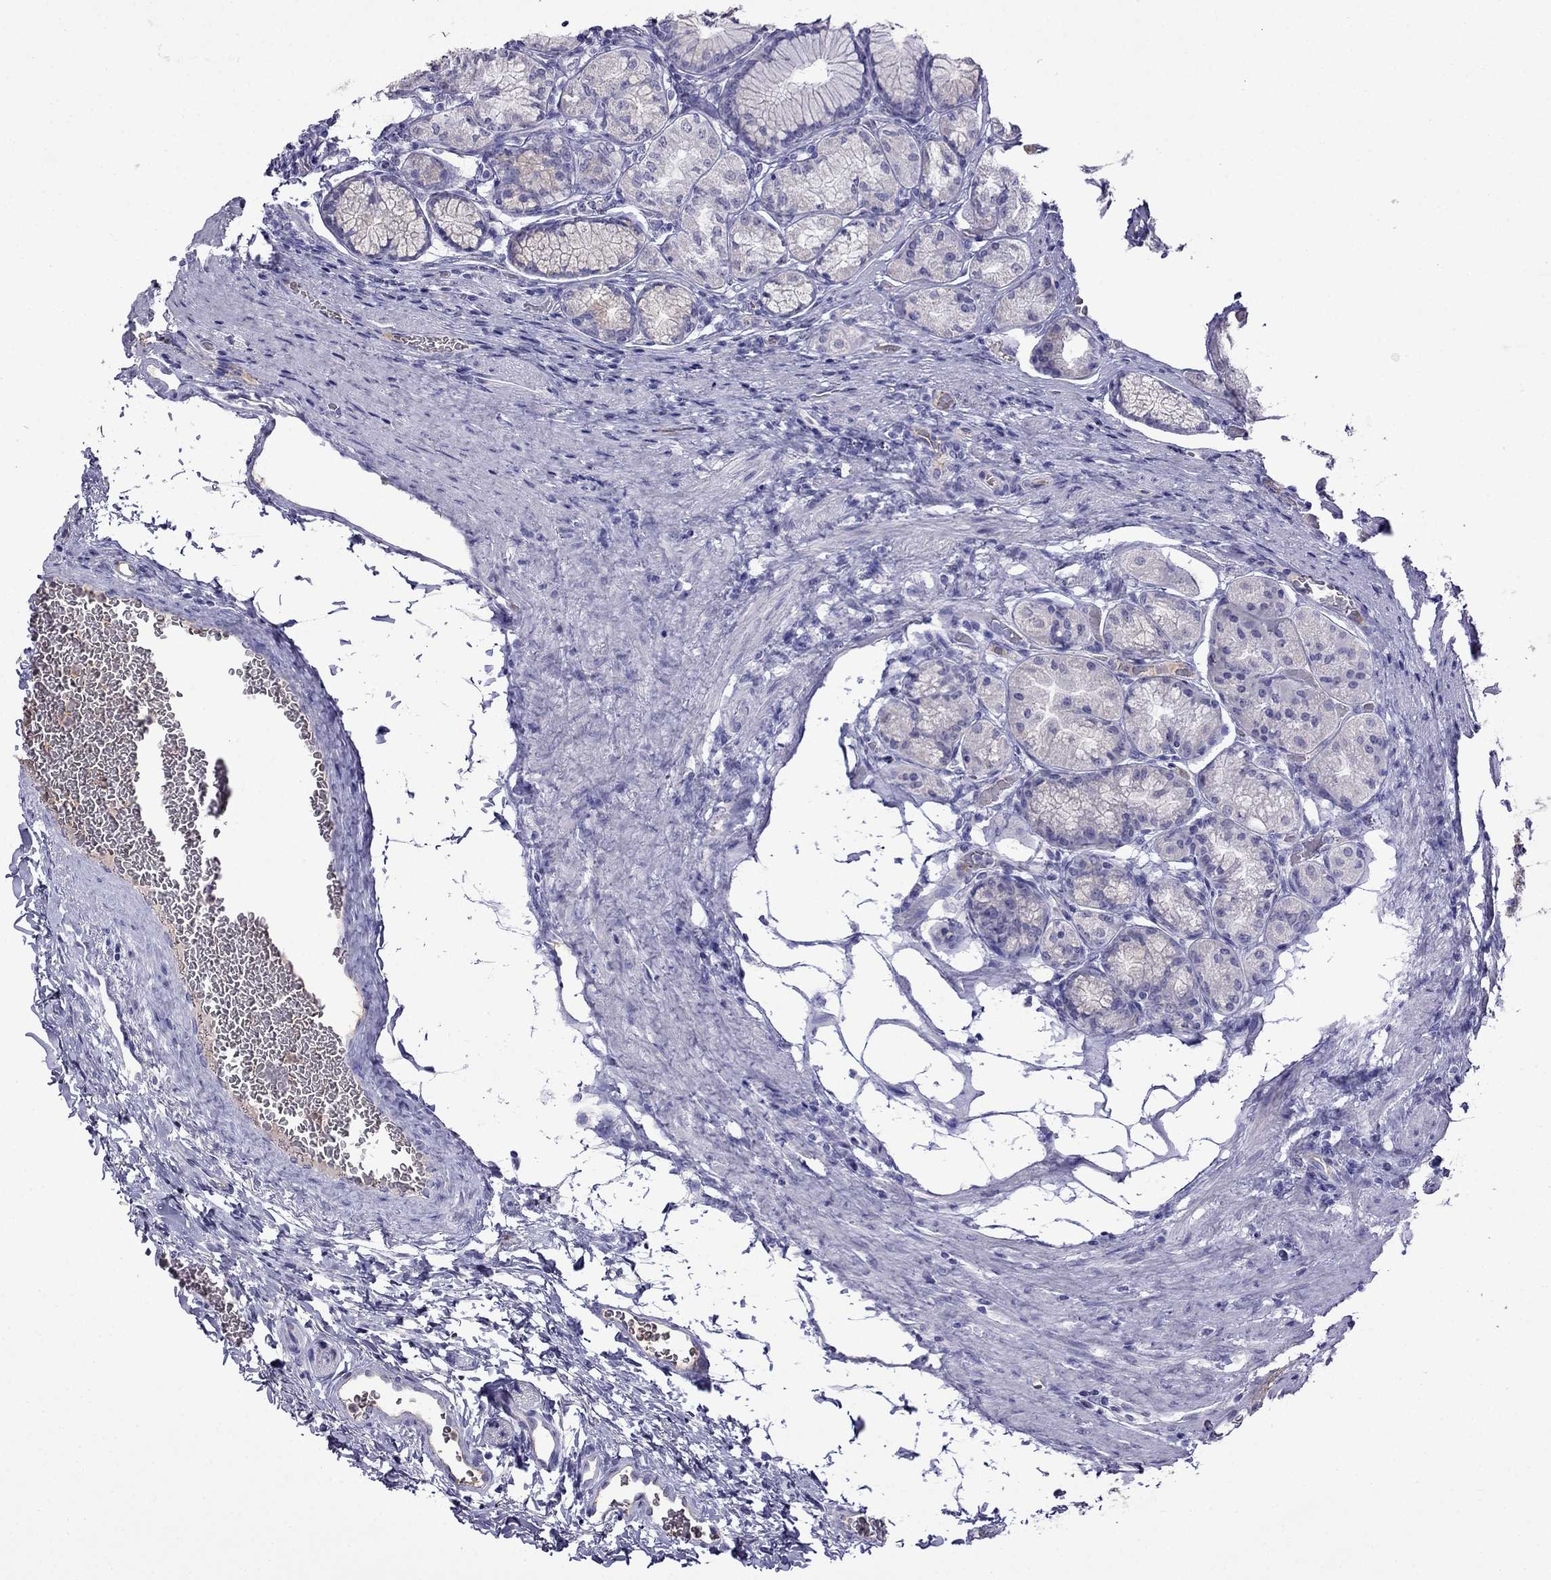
{"staining": {"intensity": "negative", "quantity": "none", "location": "none"}, "tissue": "stomach", "cell_type": "Glandular cells", "image_type": "normal", "snomed": [{"axis": "morphology", "description": "Normal tissue, NOS"}, {"axis": "morphology", "description": "Adenocarcinoma, NOS"}, {"axis": "morphology", "description": "Adenocarcinoma, High grade"}, {"axis": "topography", "description": "Stomach, upper"}, {"axis": "topography", "description": "Stomach"}], "caption": "This is an immunohistochemistry (IHC) micrograph of benign stomach. There is no positivity in glandular cells.", "gene": "CDHR4", "patient": {"sex": "female", "age": 65}}